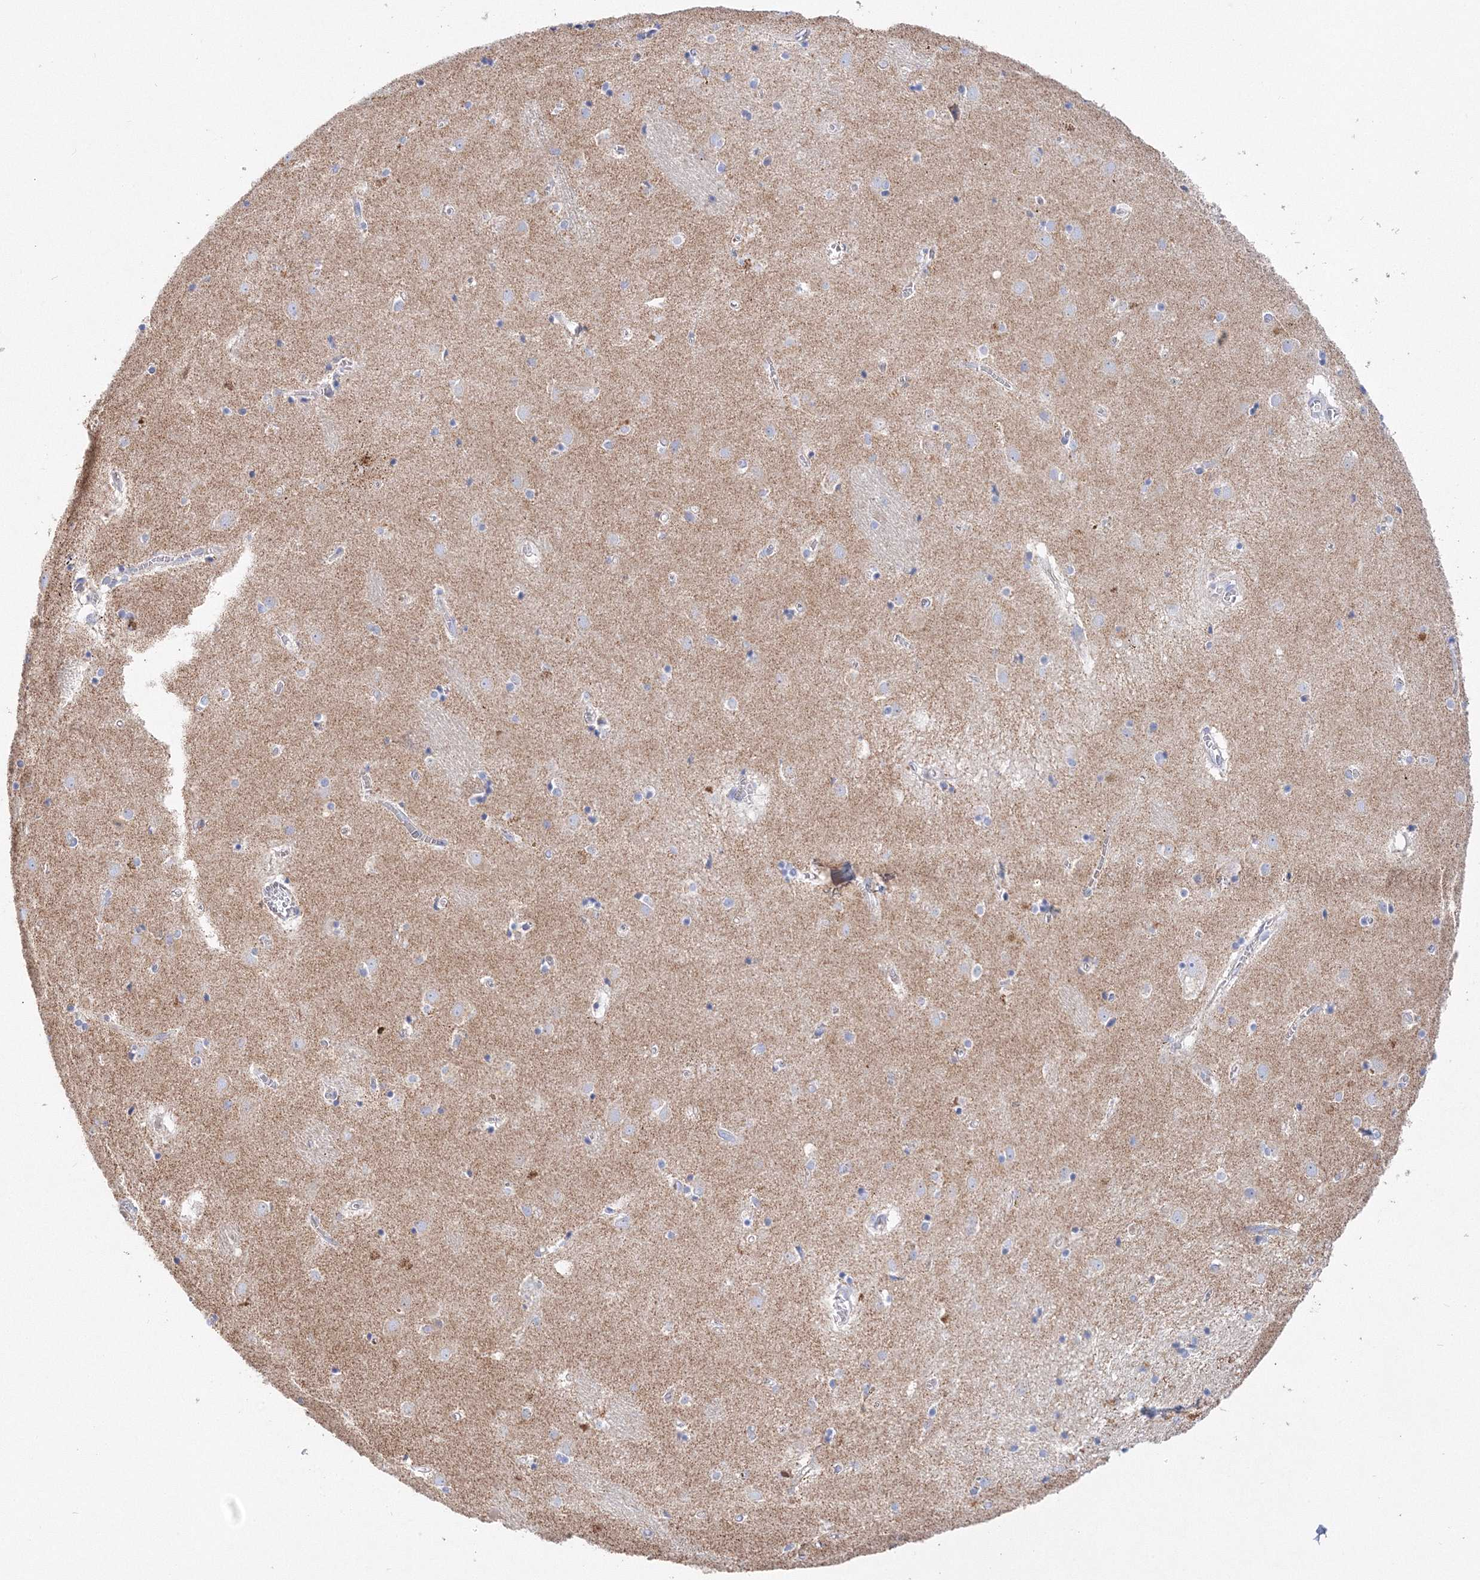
{"staining": {"intensity": "negative", "quantity": "none", "location": "none"}, "tissue": "caudate", "cell_type": "Glial cells", "image_type": "normal", "snomed": [{"axis": "morphology", "description": "Normal tissue, NOS"}, {"axis": "topography", "description": "Lateral ventricle wall"}], "caption": "A micrograph of caudate stained for a protein shows no brown staining in glial cells. (Stains: DAB (3,3'-diaminobenzidine) immunohistochemistry with hematoxylin counter stain, Microscopy: brightfield microscopy at high magnification).", "gene": "MERTK", "patient": {"sex": "male", "age": 70}}